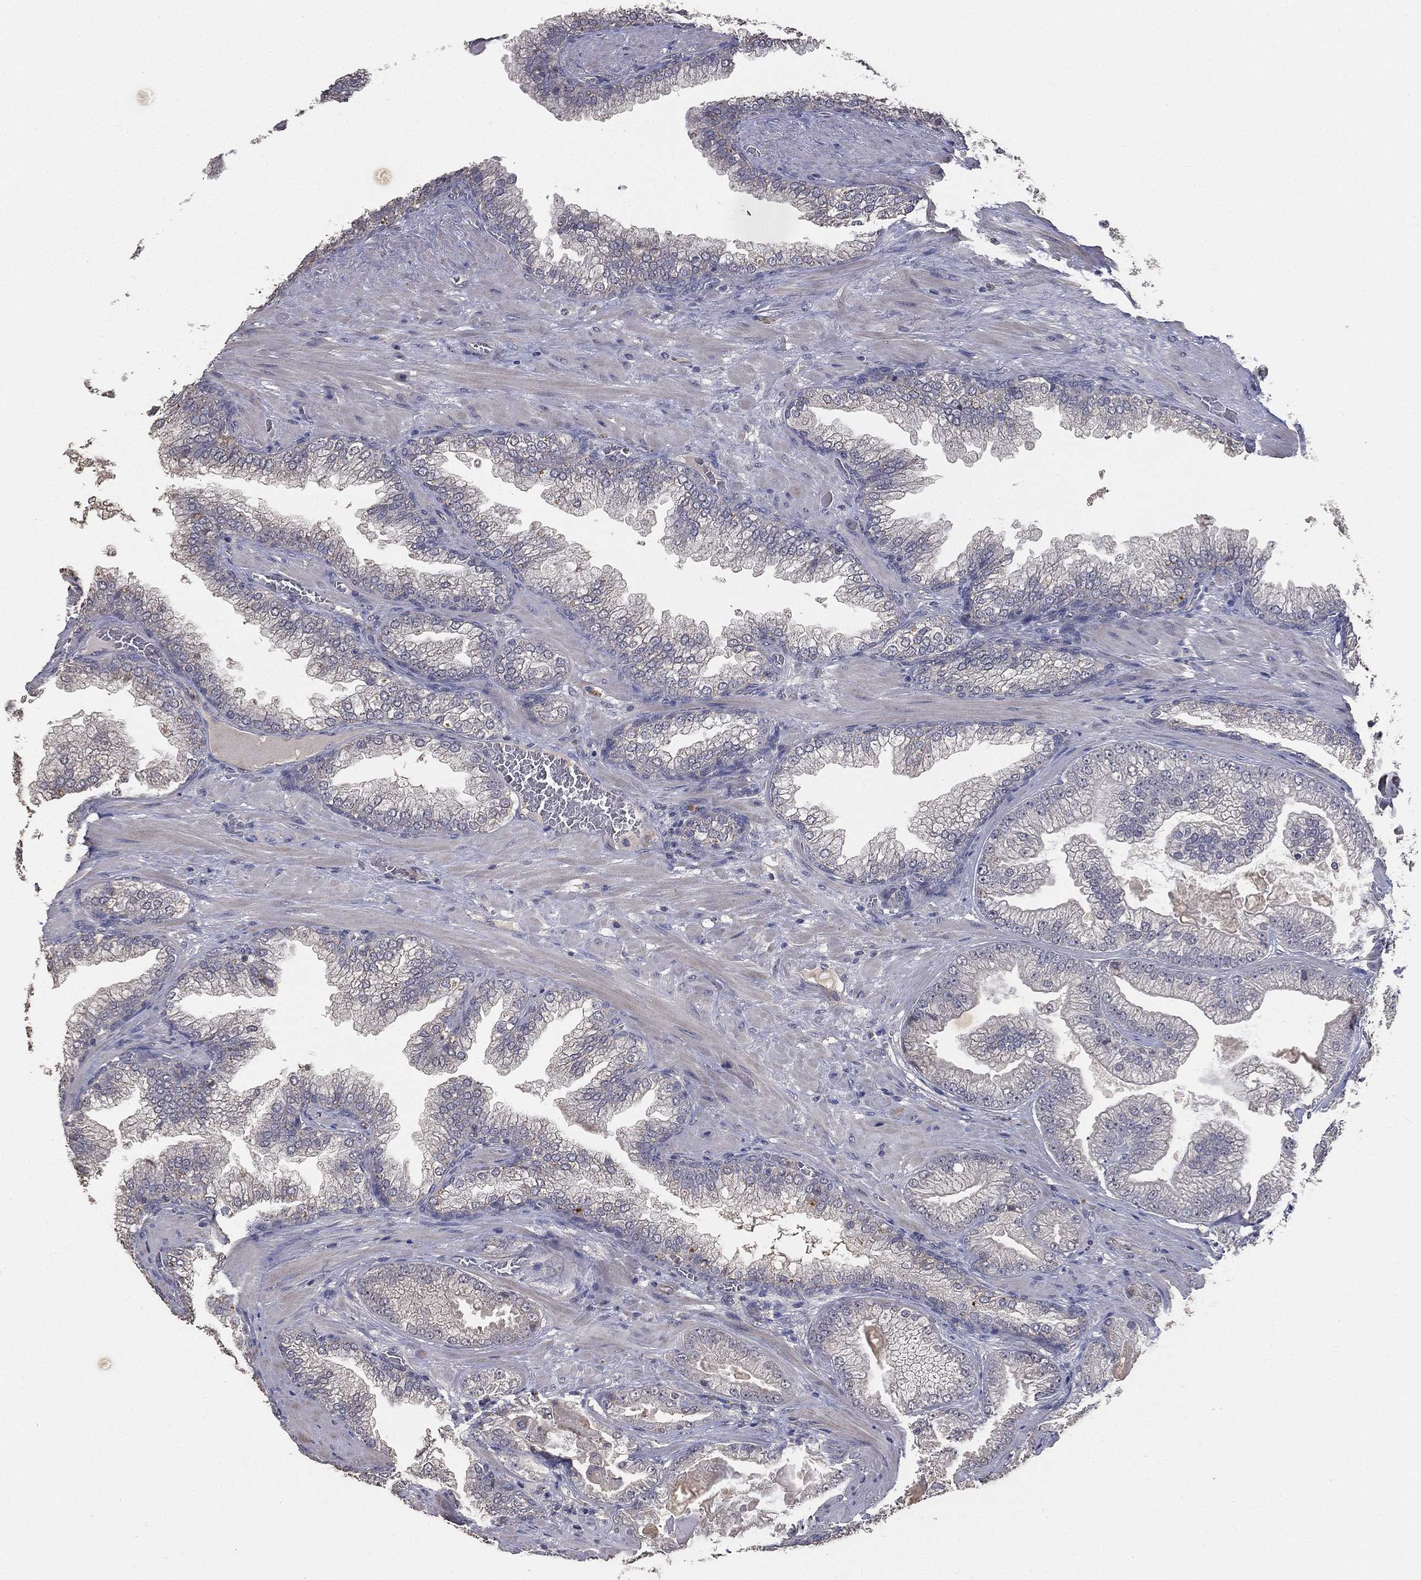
{"staining": {"intensity": "negative", "quantity": "none", "location": "none"}, "tissue": "prostate cancer", "cell_type": "Tumor cells", "image_type": "cancer", "snomed": [{"axis": "morphology", "description": "Adenocarcinoma, Low grade"}, {"axis": "topography", "description": "Prostate"}], "caption": "An image of human prostate adenocarcinoma (low-grade) is negative for staining in tumor cells. (Immunohistochemistry (ihc), brightfield microscopy, high magnification).", "gene": "SNAP25", "patient": {"sex": "male", "age": 57}}